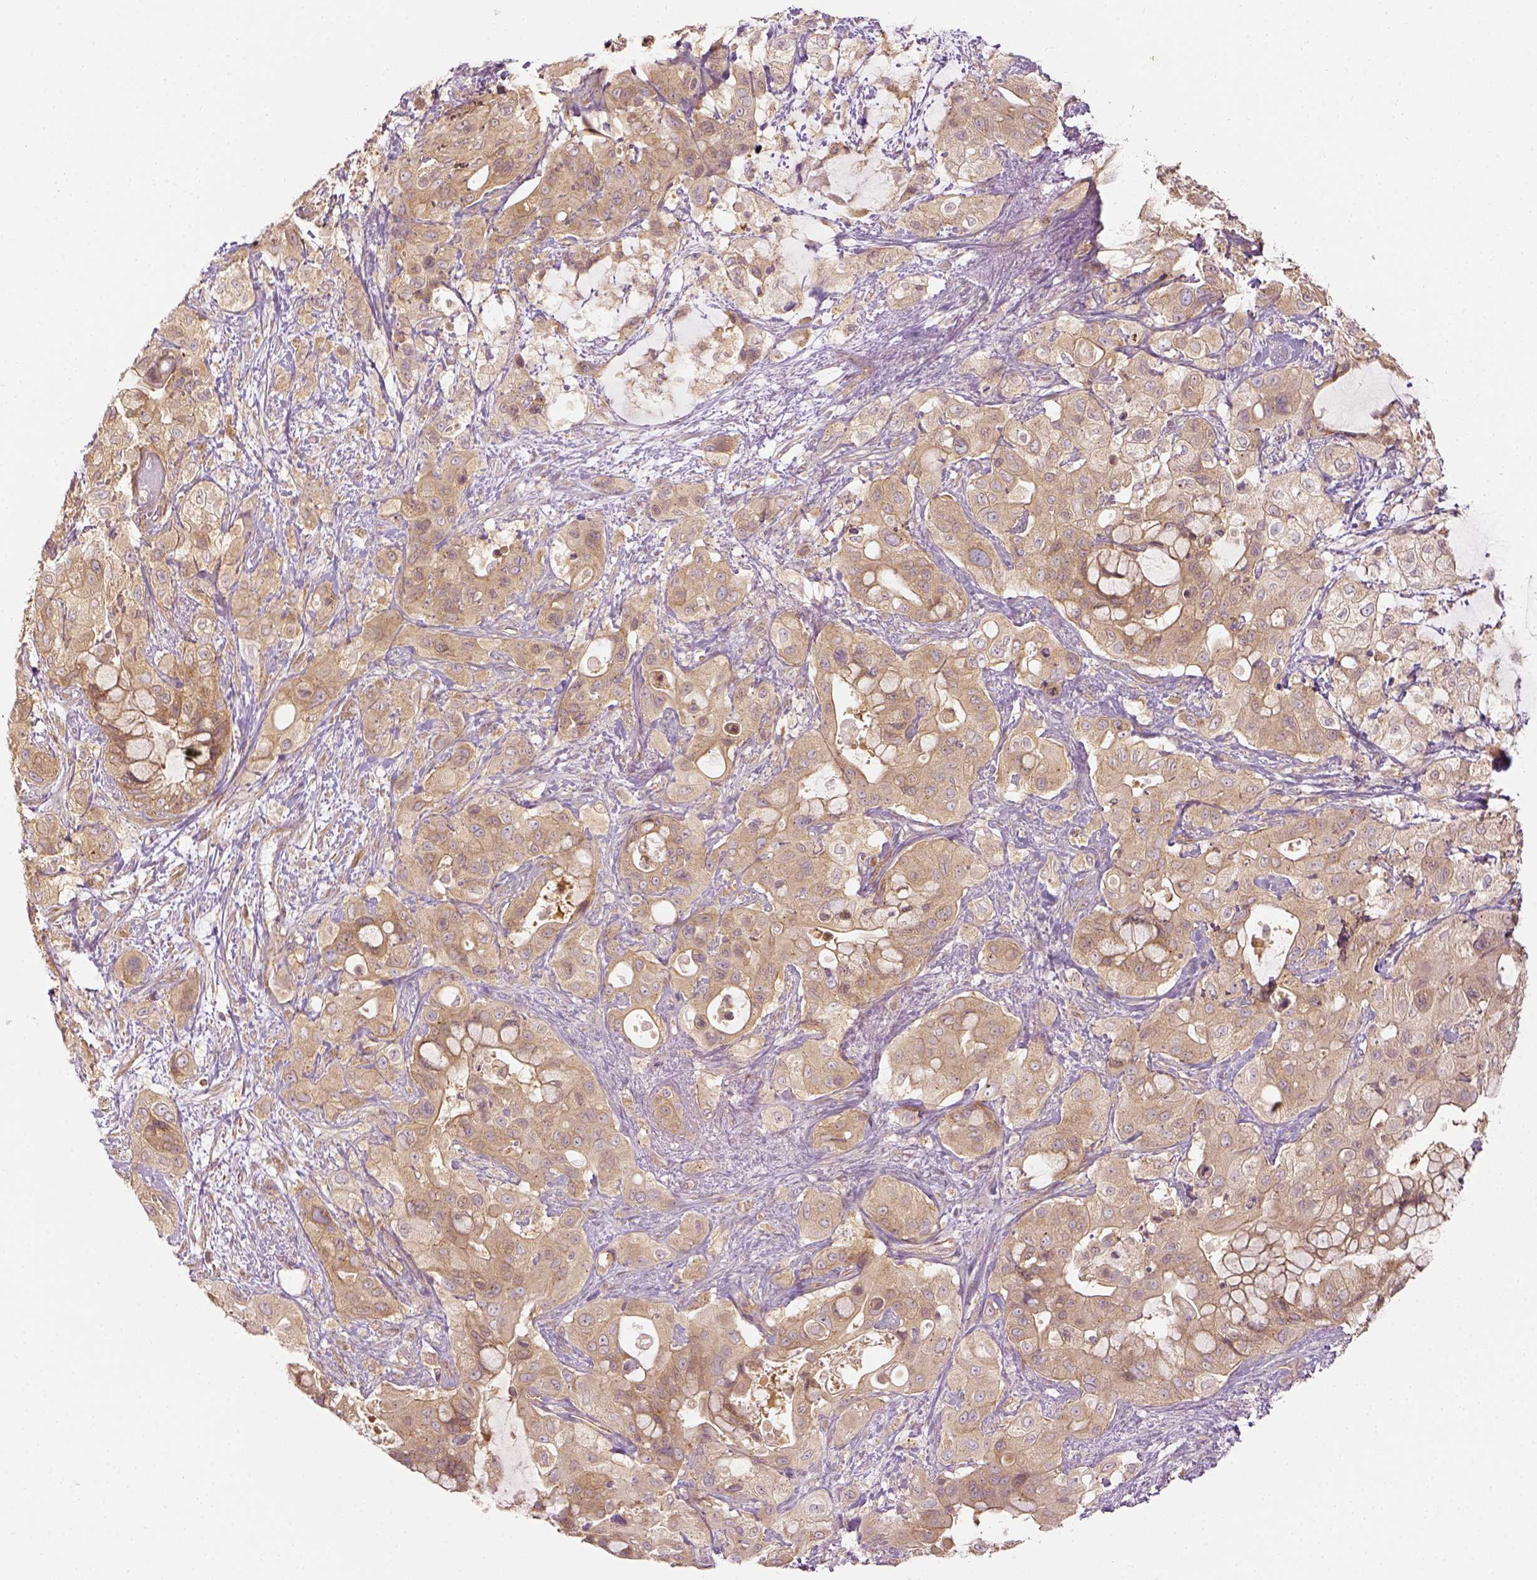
{"staining": {"intensity": "weak", "quantity": ">75%", "location": "cytoplasmic/membranous"}, "tissue": "pancreatic cancer", "cell_type": "Tumor cells", "image_type": "cancer", "snomed": [{"axis": "morphology", "description": "Adenocarcinoma, NOS"}, {"axis": "topography", "description": "Pancreas"}], "caption": "This is a micrograph of IHC staining of pancreatic adenocarcinoma, which shows weak staining in the cytoplasmic/membranous of tumor cells.", "gene": "PAIP1", "patient": {"sex": "male", "age": 71}}